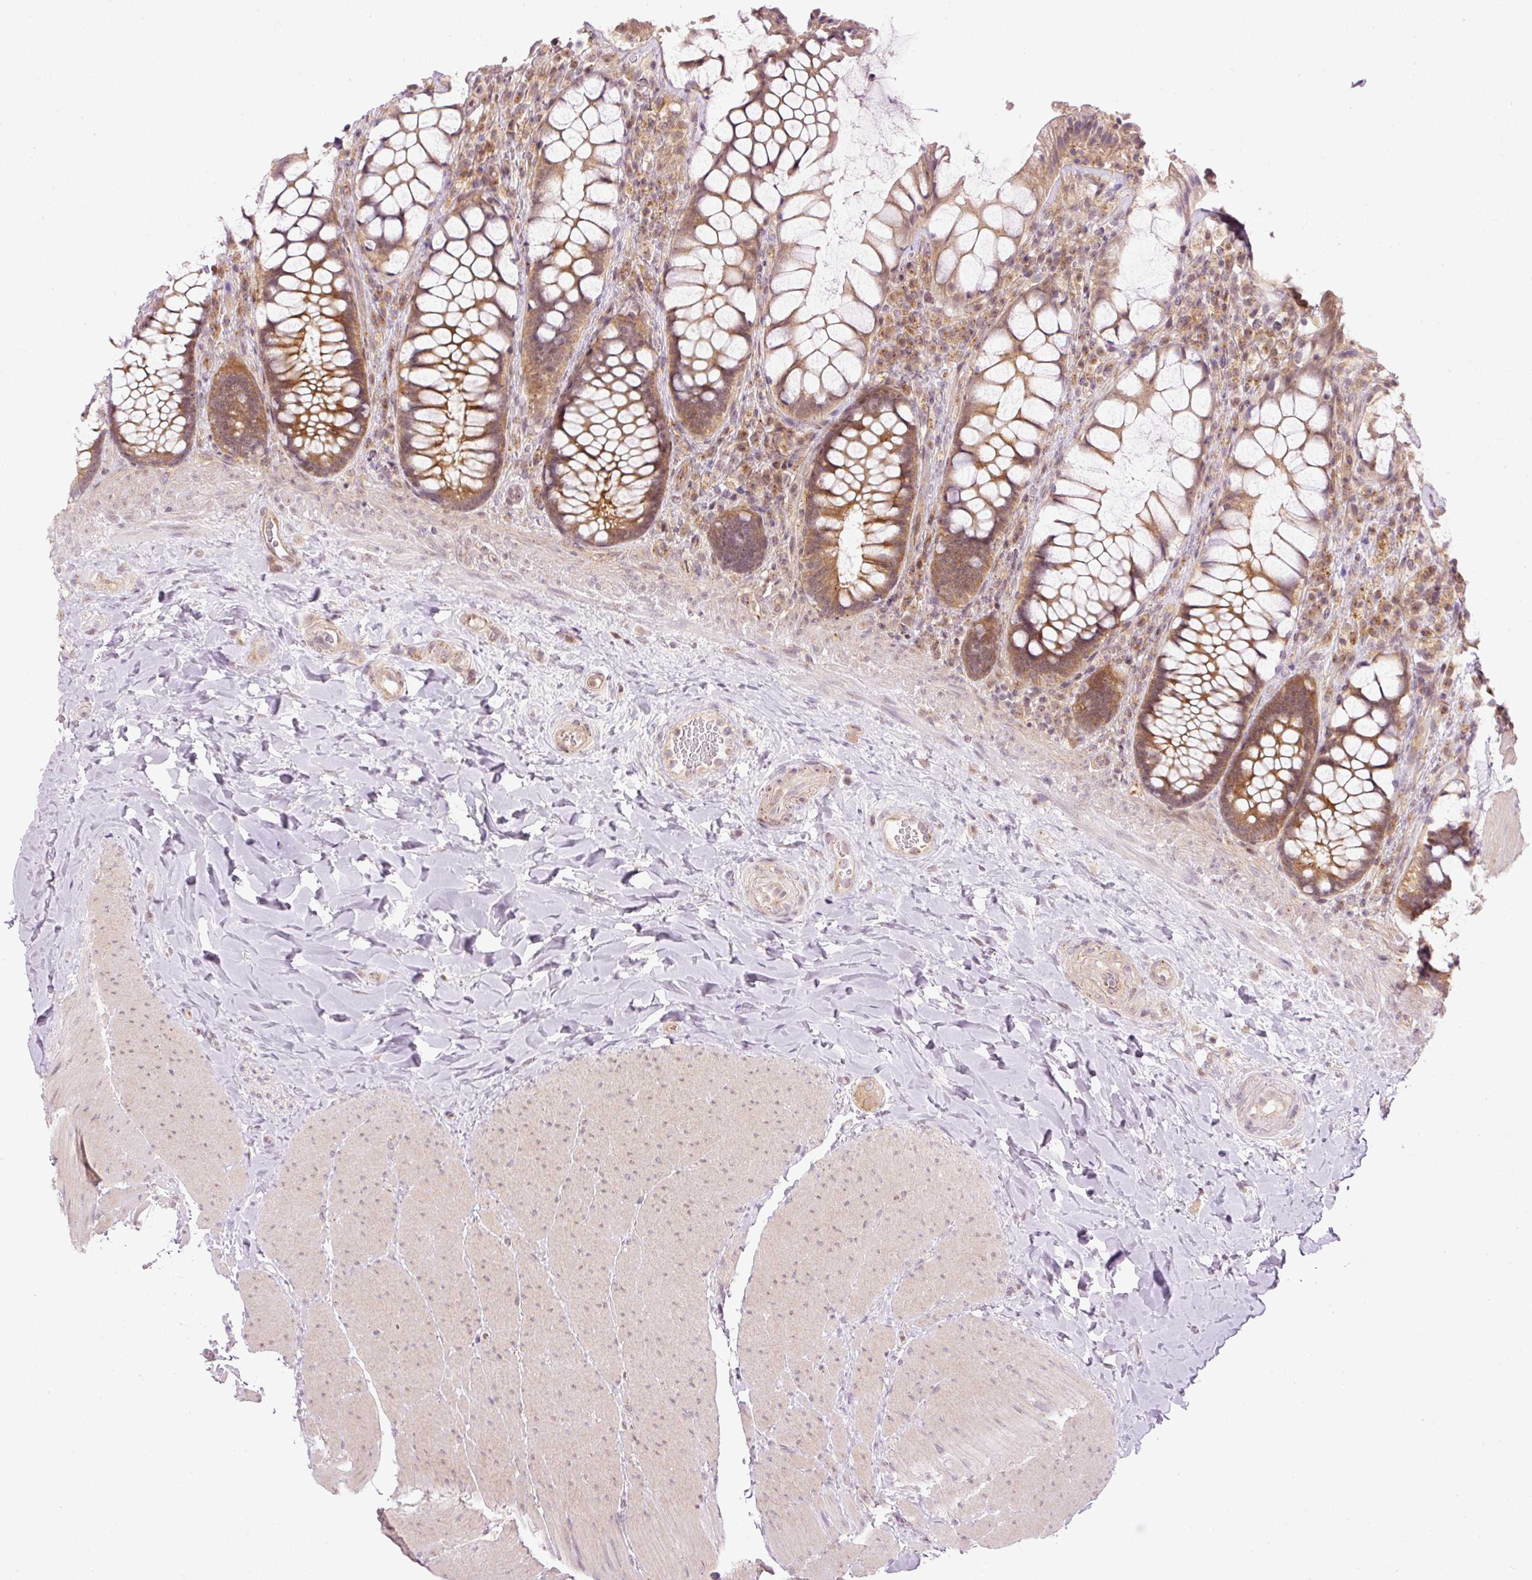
{"staining": {"intensity": "moderate", "quantity": ">75%", "location": "cytoplasmic/membranous"}, "tissue": "rectum", "cell_type": "Glandular cells", "image_type": "normal", "snomed": [{"axis": "morphology", "description": "Normal tissue, NOS"}, {"axis": "topography", "description": "Rectum"}], "caption": "Protein expression analysis of unremarkable rectum demonstrates moderate cytoplasmic/membranous expression in about >75% of glandular cells.", "gene": "MZT2A", "patient": {"sex": "female", "age": 58}}